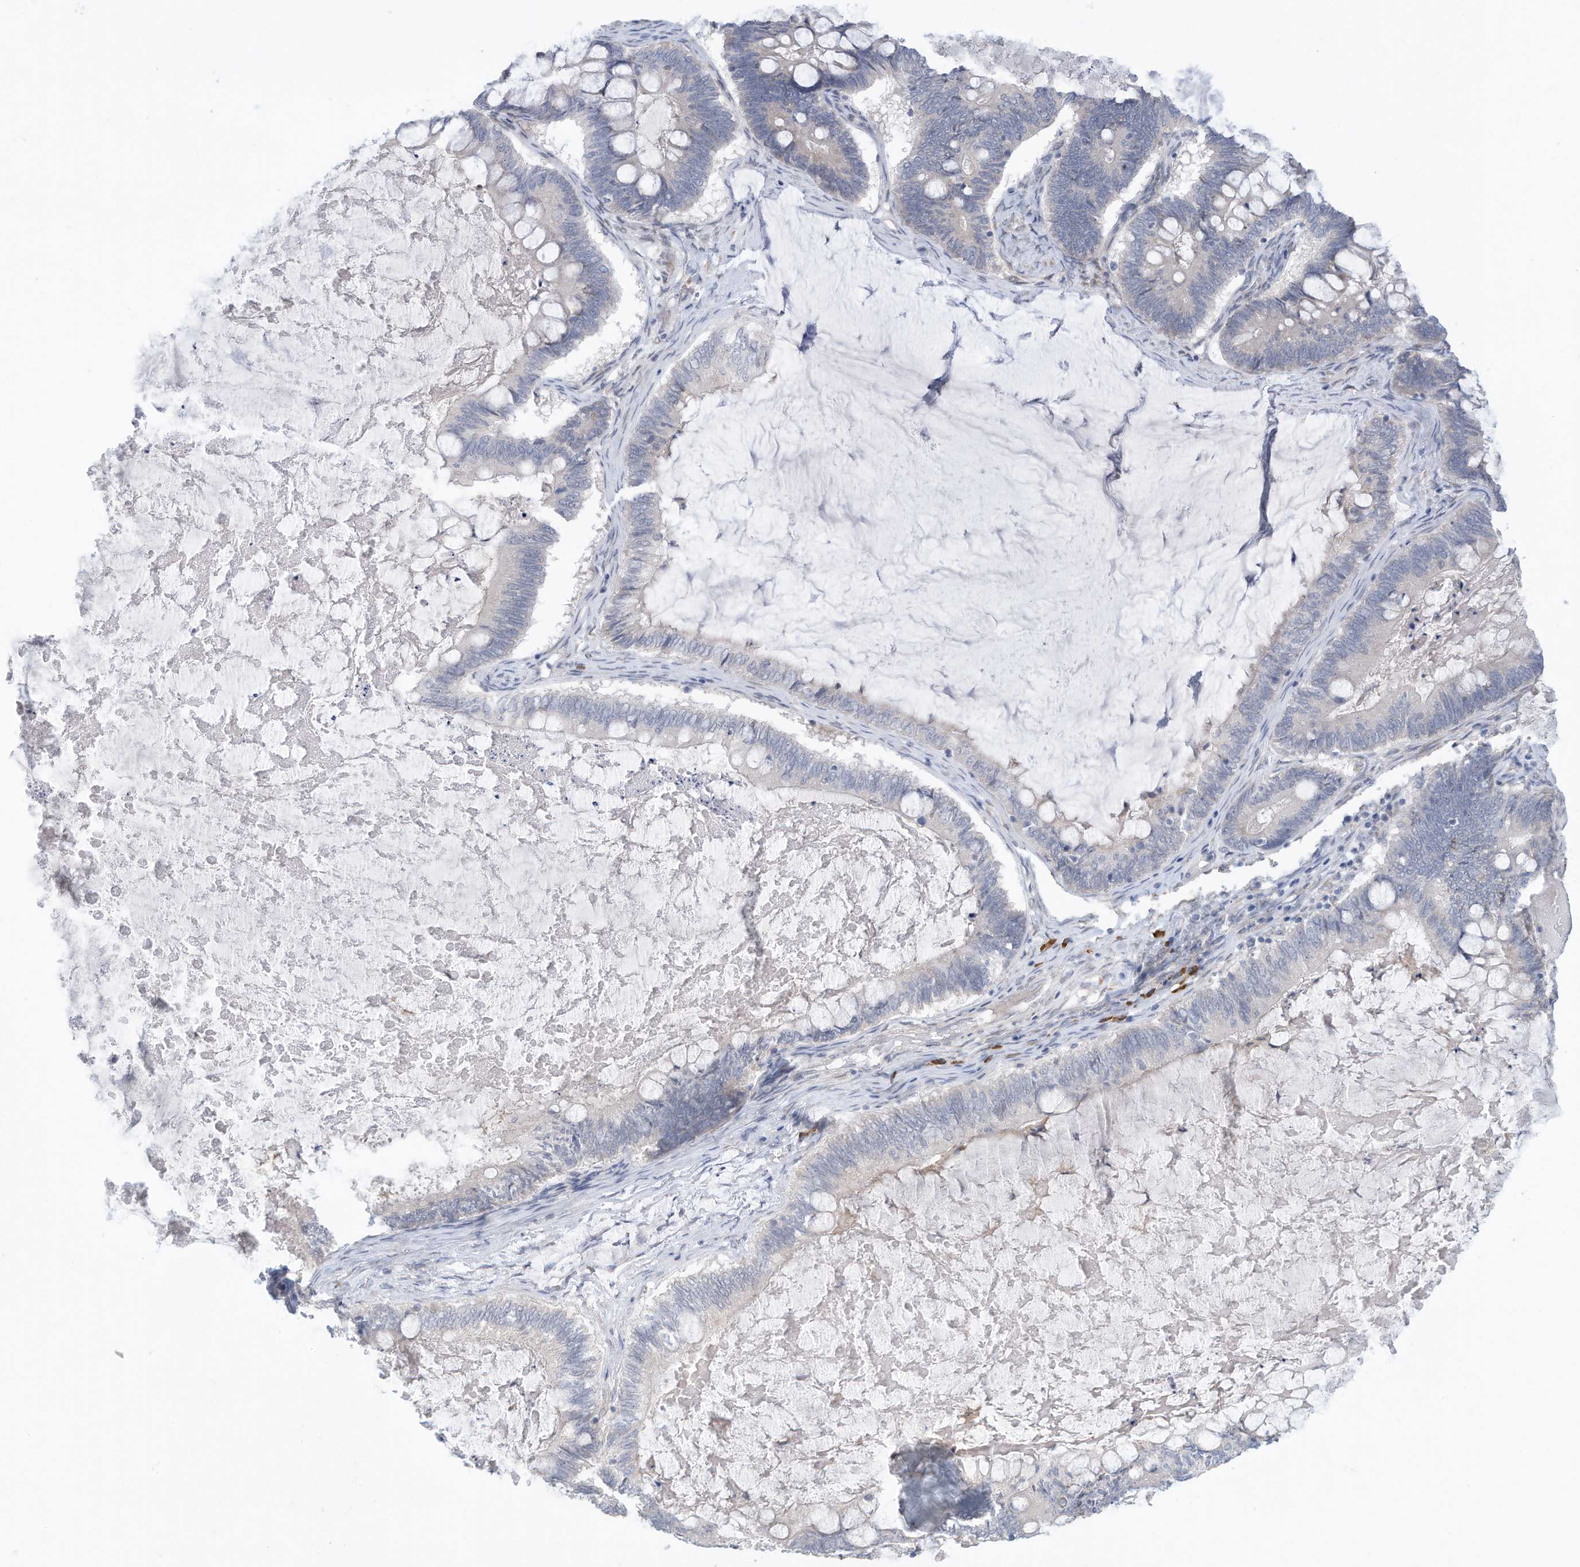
{"staining": {"intensity": "negative", "quantity": "none", "location": "none"}, "tissue": "ovarian cancer", "cell_type": "Tumor cells", "image_type": "cancer", "snomed": [{"axis": "morphology", "description": "Cystadenocarcinoma, mucinous, NOS"}, {"axis": "topography", "description": "Ovary"}], "caption": "An IHC histopathology image of ovarian cancer is shown. There is no staining in tumor cells of ovarian cancer.", "gene": "ZNF292", "patient": {"sex": "female", "age": 61}}